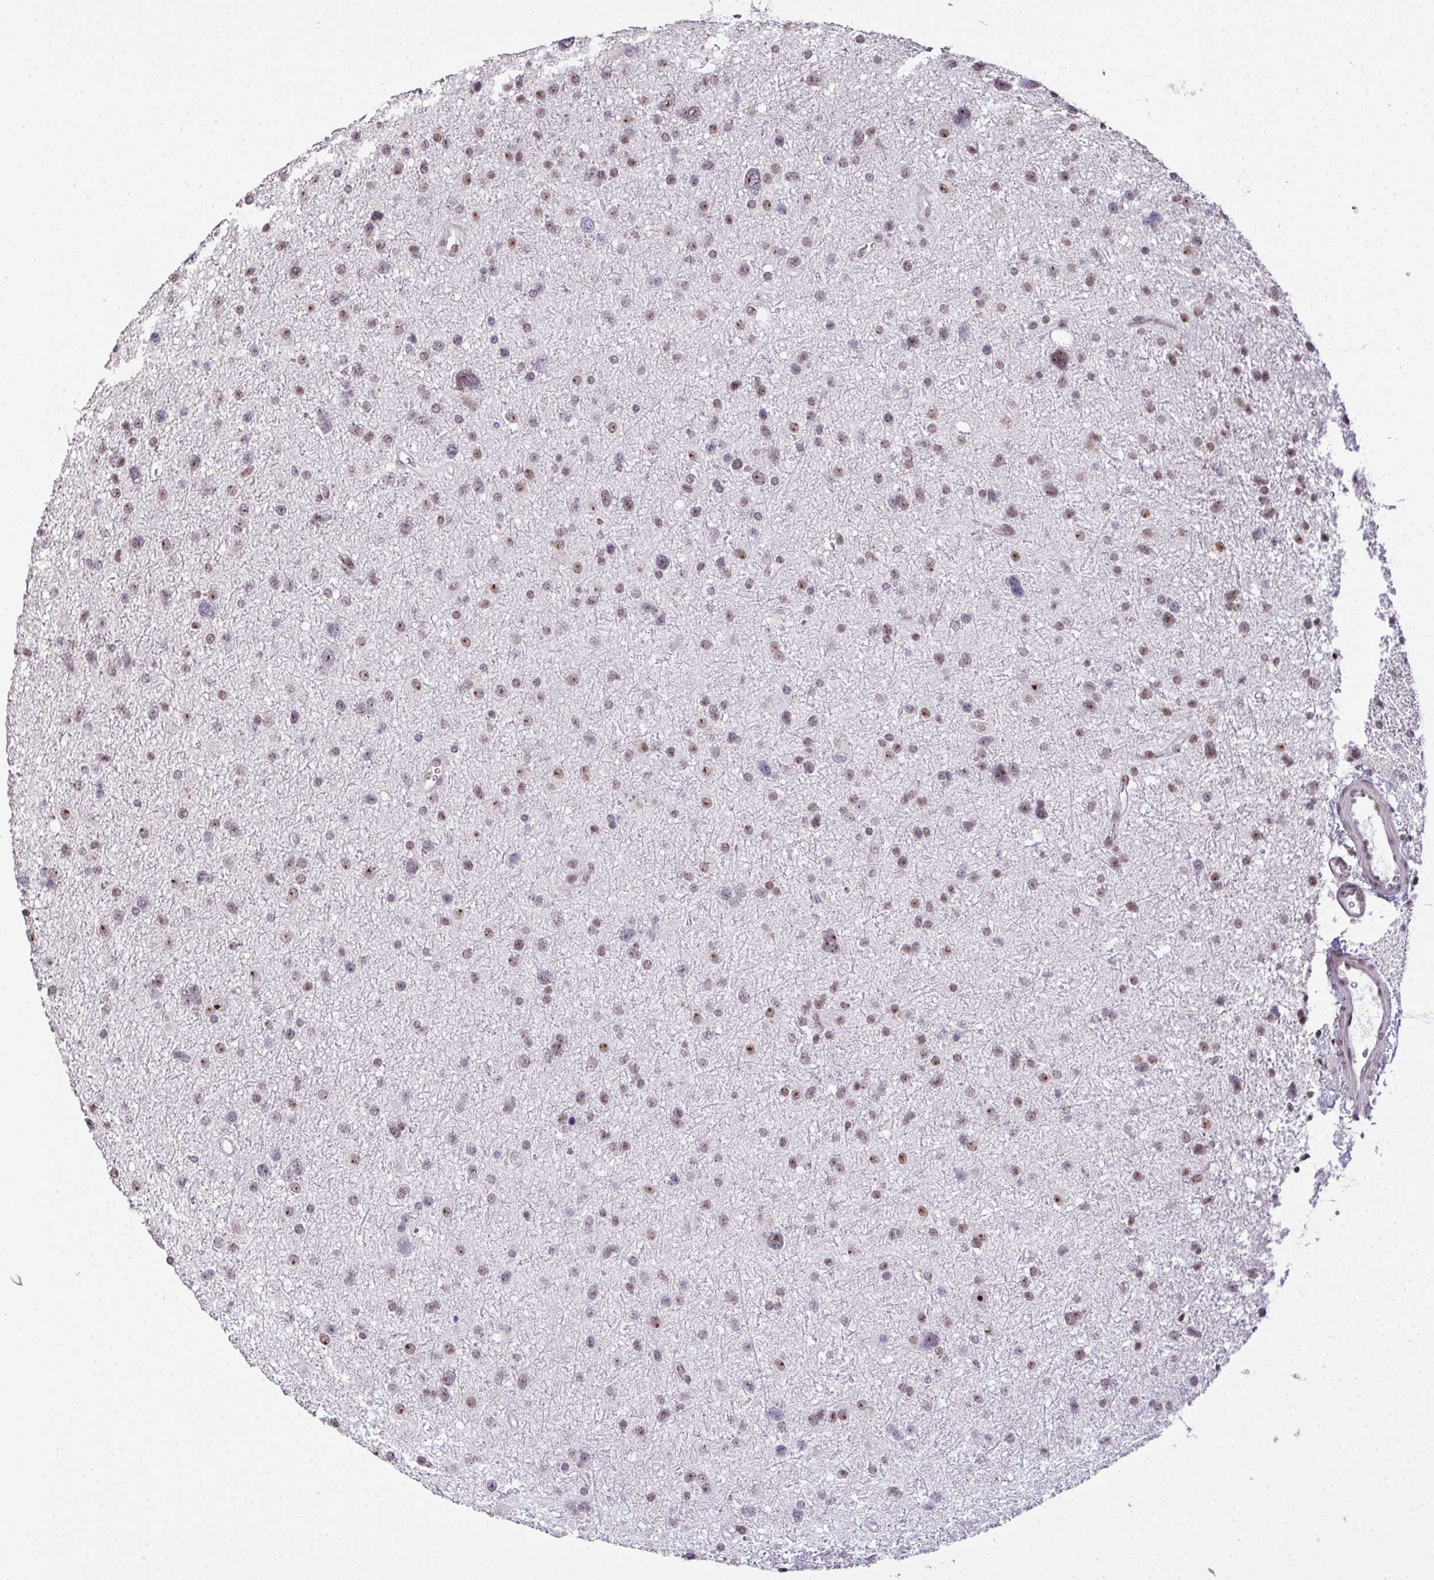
{"staining": {"intensity": "weak", "quantity": ">75%", "location": "nuclear"}, "tissue": "glioma", "cell_type": "Tumor cells", "image_type": "cancer", "snomed": [{"axis": "morphology", "description": "Glioma, malignant, Low grade"}, {"axis": "topography", "description": "Brain"}], "caption": "Immunohistochemistry histopathology image of malignant glioma (low-grade) stained for a protein (brown), which demonstrates low levels of weak nuclear staining in approximately >75% of tumor cells.", "gene": "ZNF800", "patient": {"sex": "female", "age": 55}}